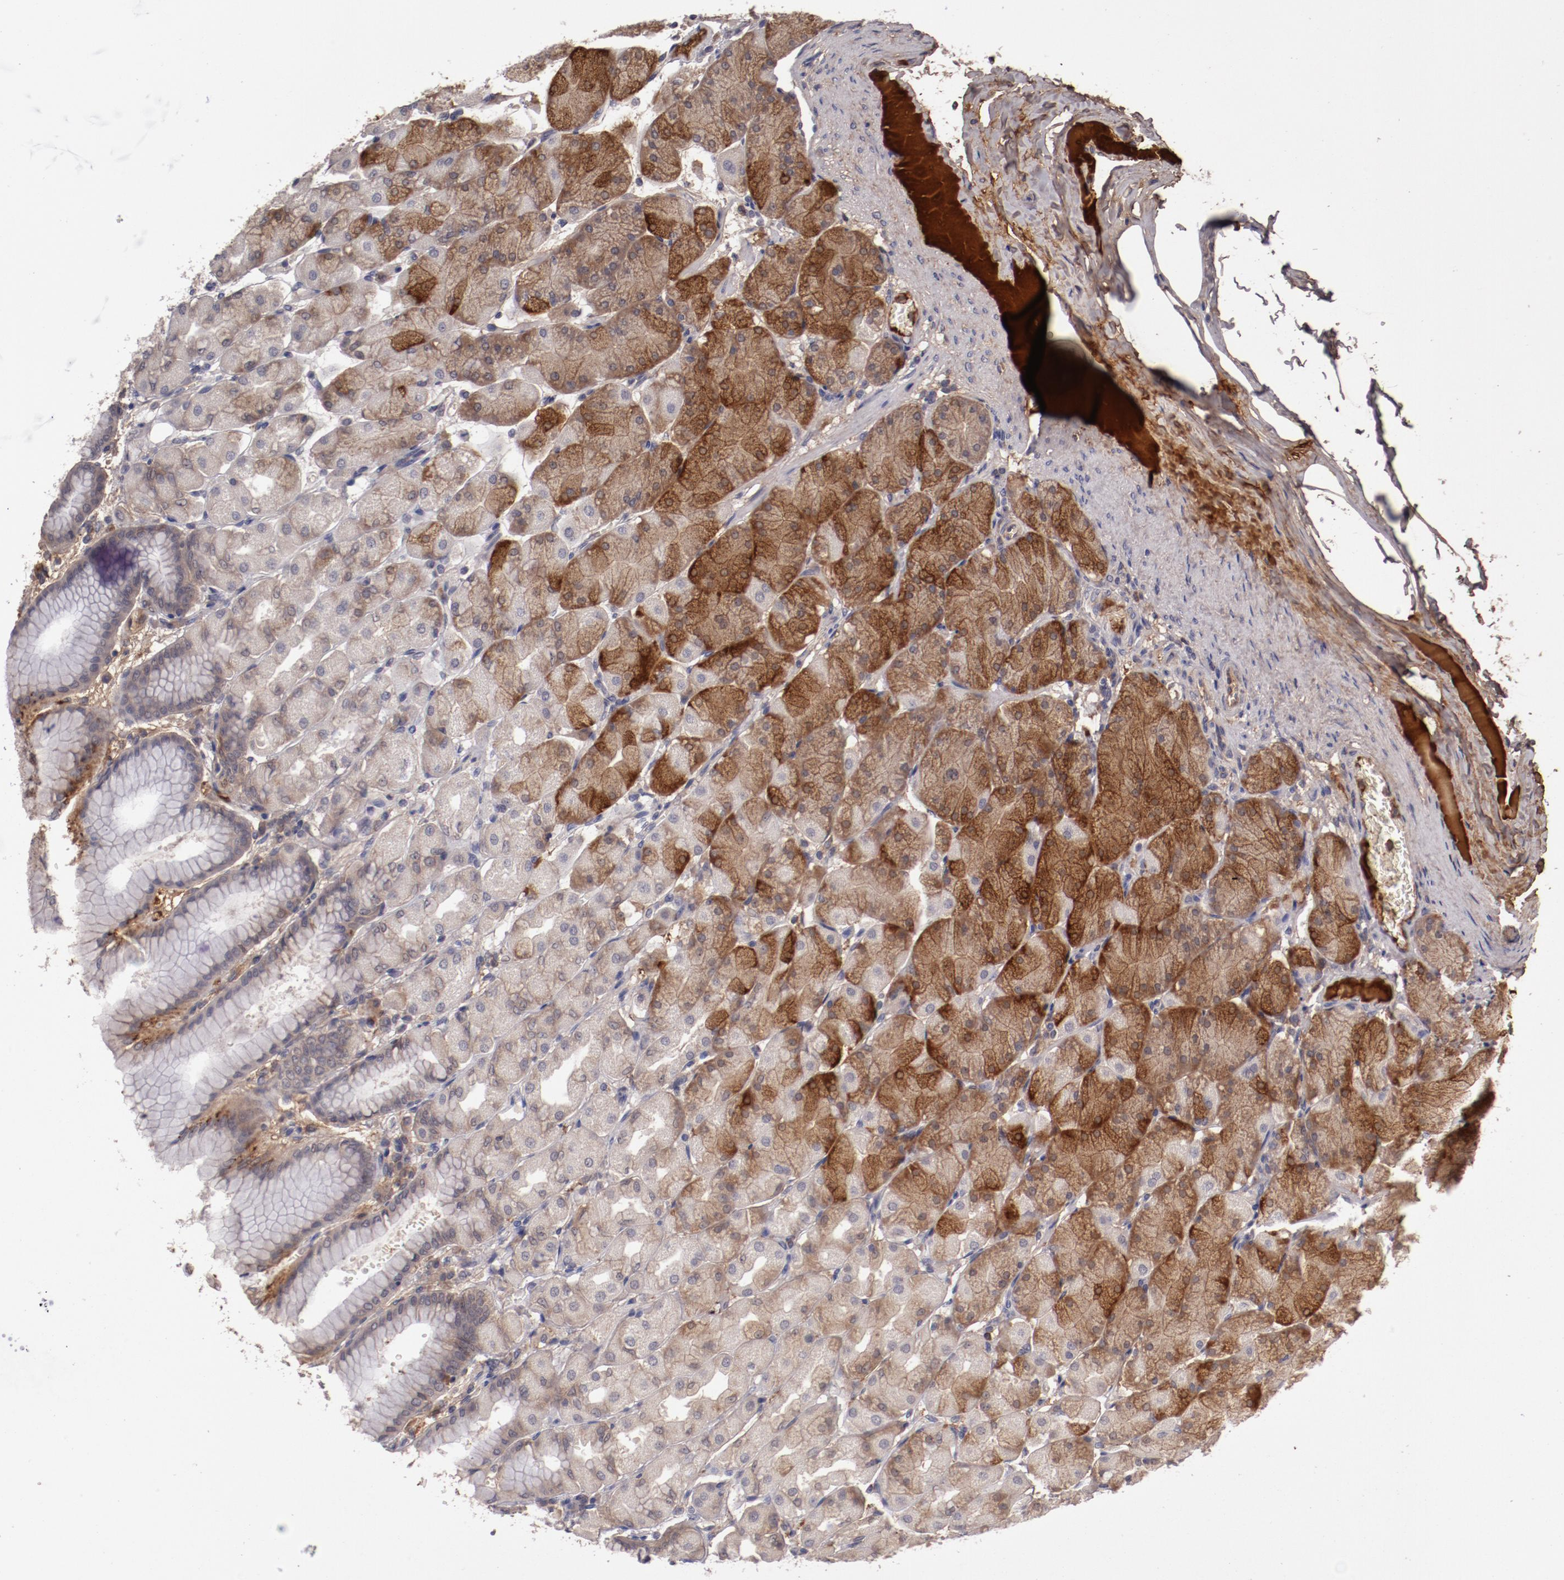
{"staining": {"intensity": "moderate", "quantity": "25%-75%", "location": "cytoplasmic/membranous"}, "tissue": "stomach", "cell_type": "Glandular cells", "image_type": "normal", "snomed": [{"axis": "morphology", "description": "Normal tissue, NOS"}, {"axis": "topography", "description": "Stomach, upper"}], "caption": "The immunohistochemical stain labels moderate cytoplasmic/membranous staining in glandular cells of unremarkable stomach. (brown staining indicates protein expression, while blue staining denotes nuclei).", "gene": "CP", "patient": {"sex": "female", "age": 56}}